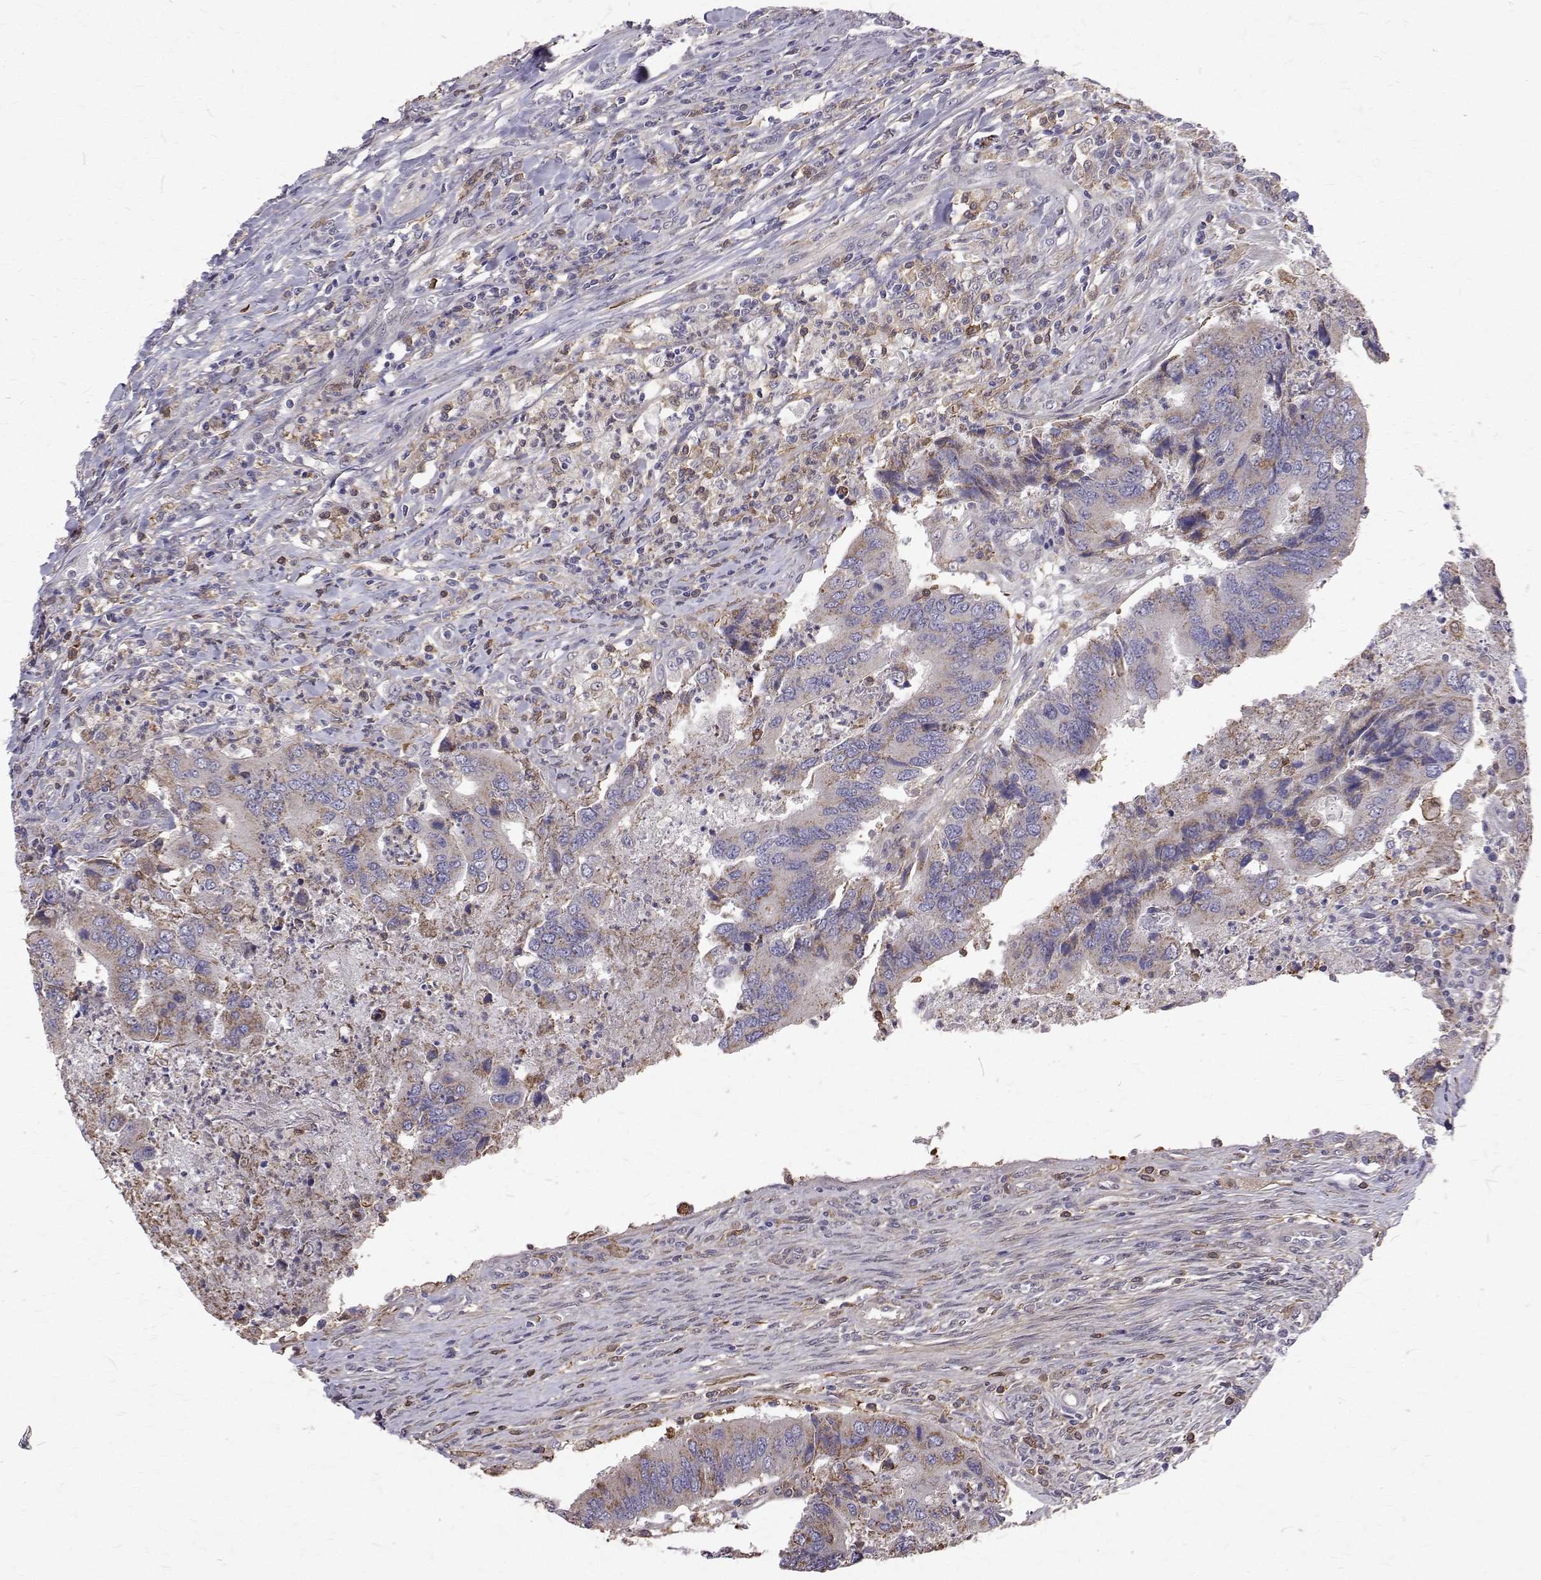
{"staining": {"intensity": "moderate", "quantity": "<25%", "location": "cytoplasmic/membranous"}, "tissue": "colorectal cancer", "cell_type": "Tumor cells", "image_type": "cancer", "snomed": [{"axis": "morphology", "description": "Adenocarcinoma, NOS"}, {"axis": "topography", "description": "Colon"}], "caption": "IHC image of neoplastic tissue: human colorectal cancer stained using immunohistochemistry demonstrates low levels of moderate protein expression localized specifically in the cytoplasmic/membranous of tumor cells, appearing as a cytoplasmic/membranous brown color.", "gene": "CCDC89", "patient": {"sex": "female", "age": 67}}